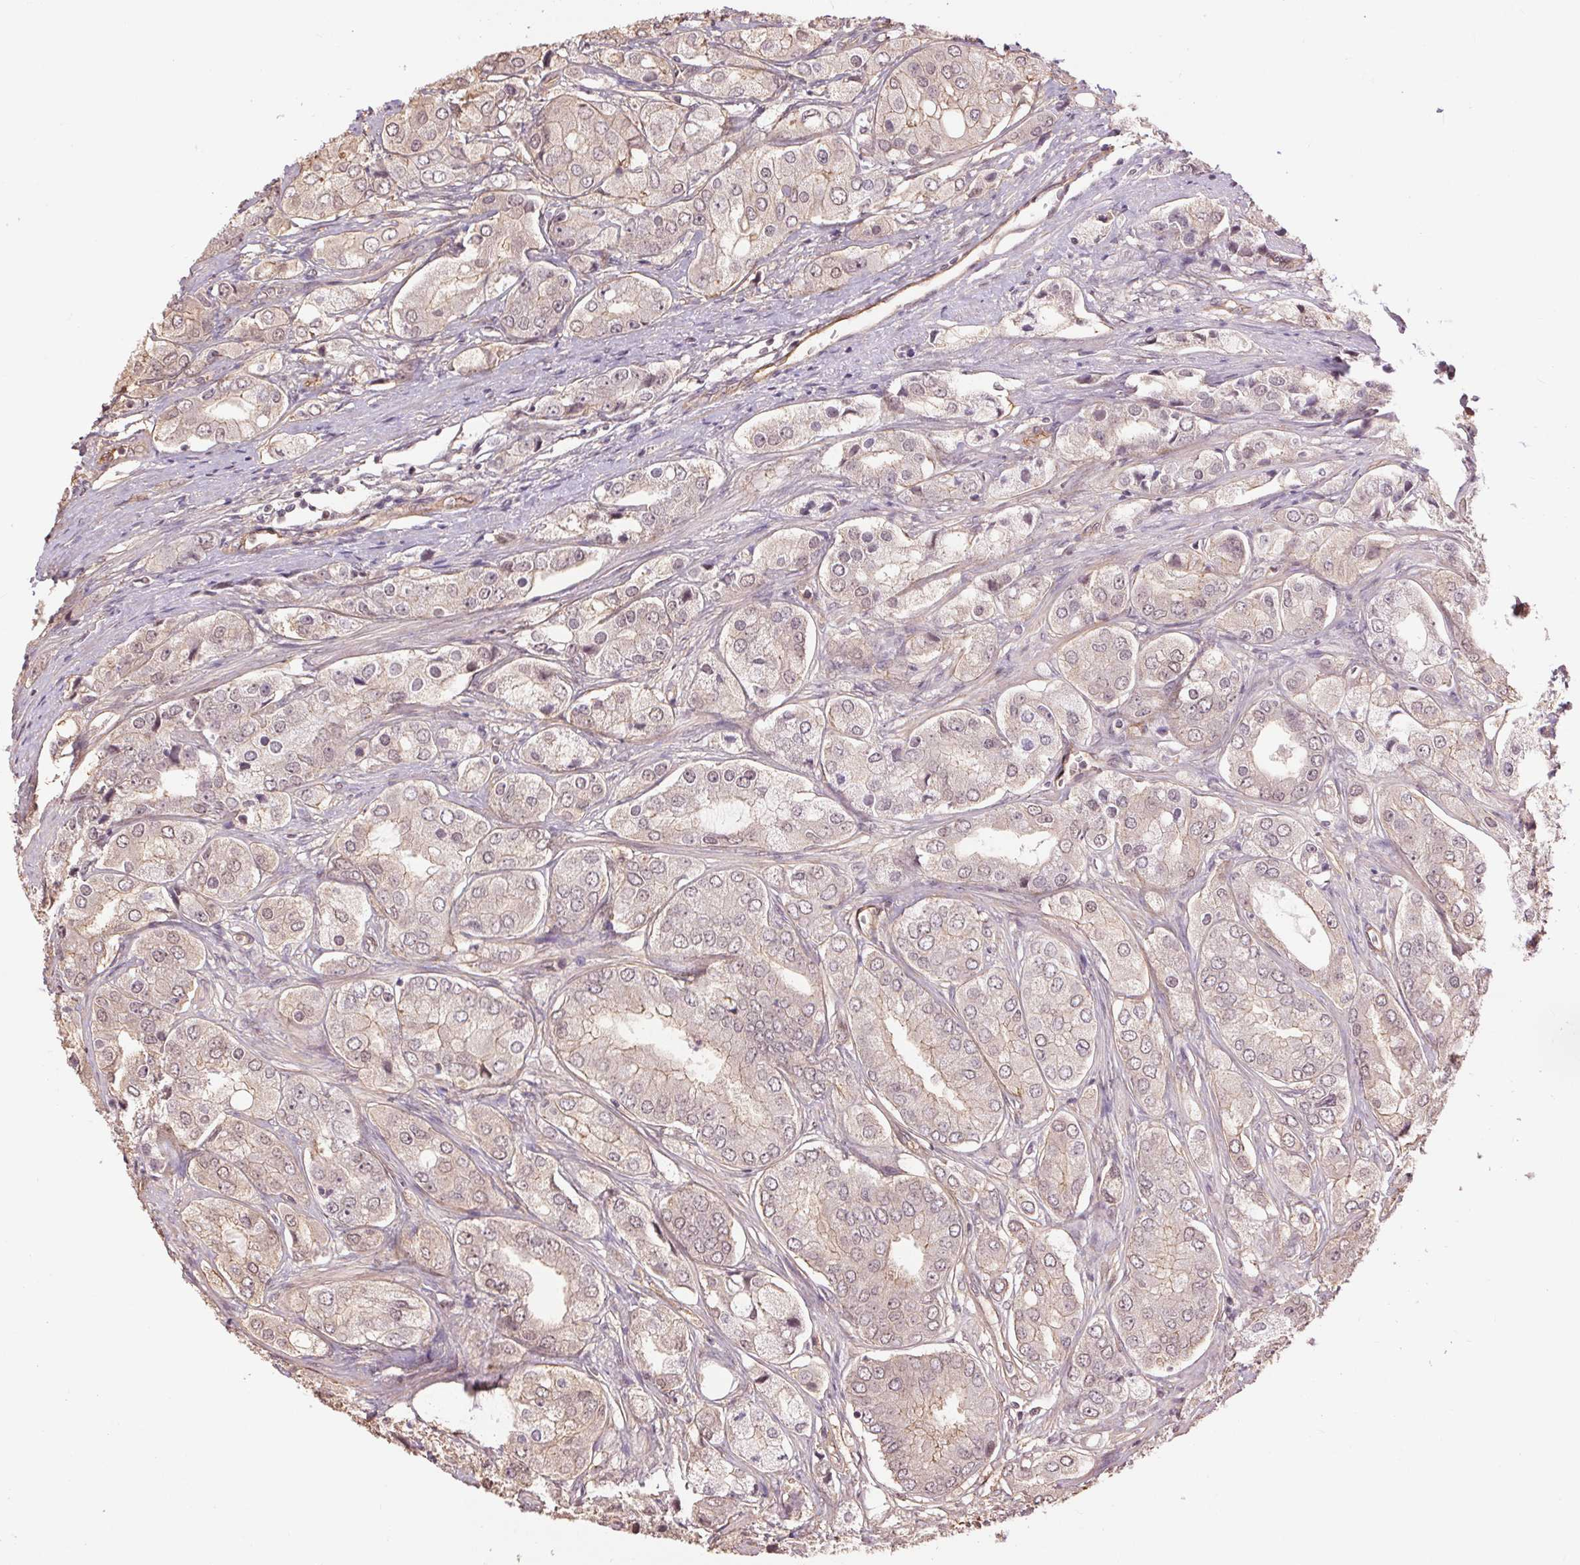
{"staining": {"intensity": "weak", "quantity": "<25%", "location": "cytoplasmic/membranous"}, "tissue": "prostate cancer", "cell_type": "Tumor cells", "image_type": "cancer", "snomed": [{"axis": "morphology", "description": "Adenocarcinoma, Low grade"}, {"axis": "topography", "description": "Prostate"}], "caption": "Immunohistochemistry (IHC) histopathology image of neoplastic tissue: adenocarcinoma (low-grade) (prostate) stained with DAB reveals no significant protein staining in tumor cells.", "gene": "PALM", "patient": {"sex": "male", "age": 69}}